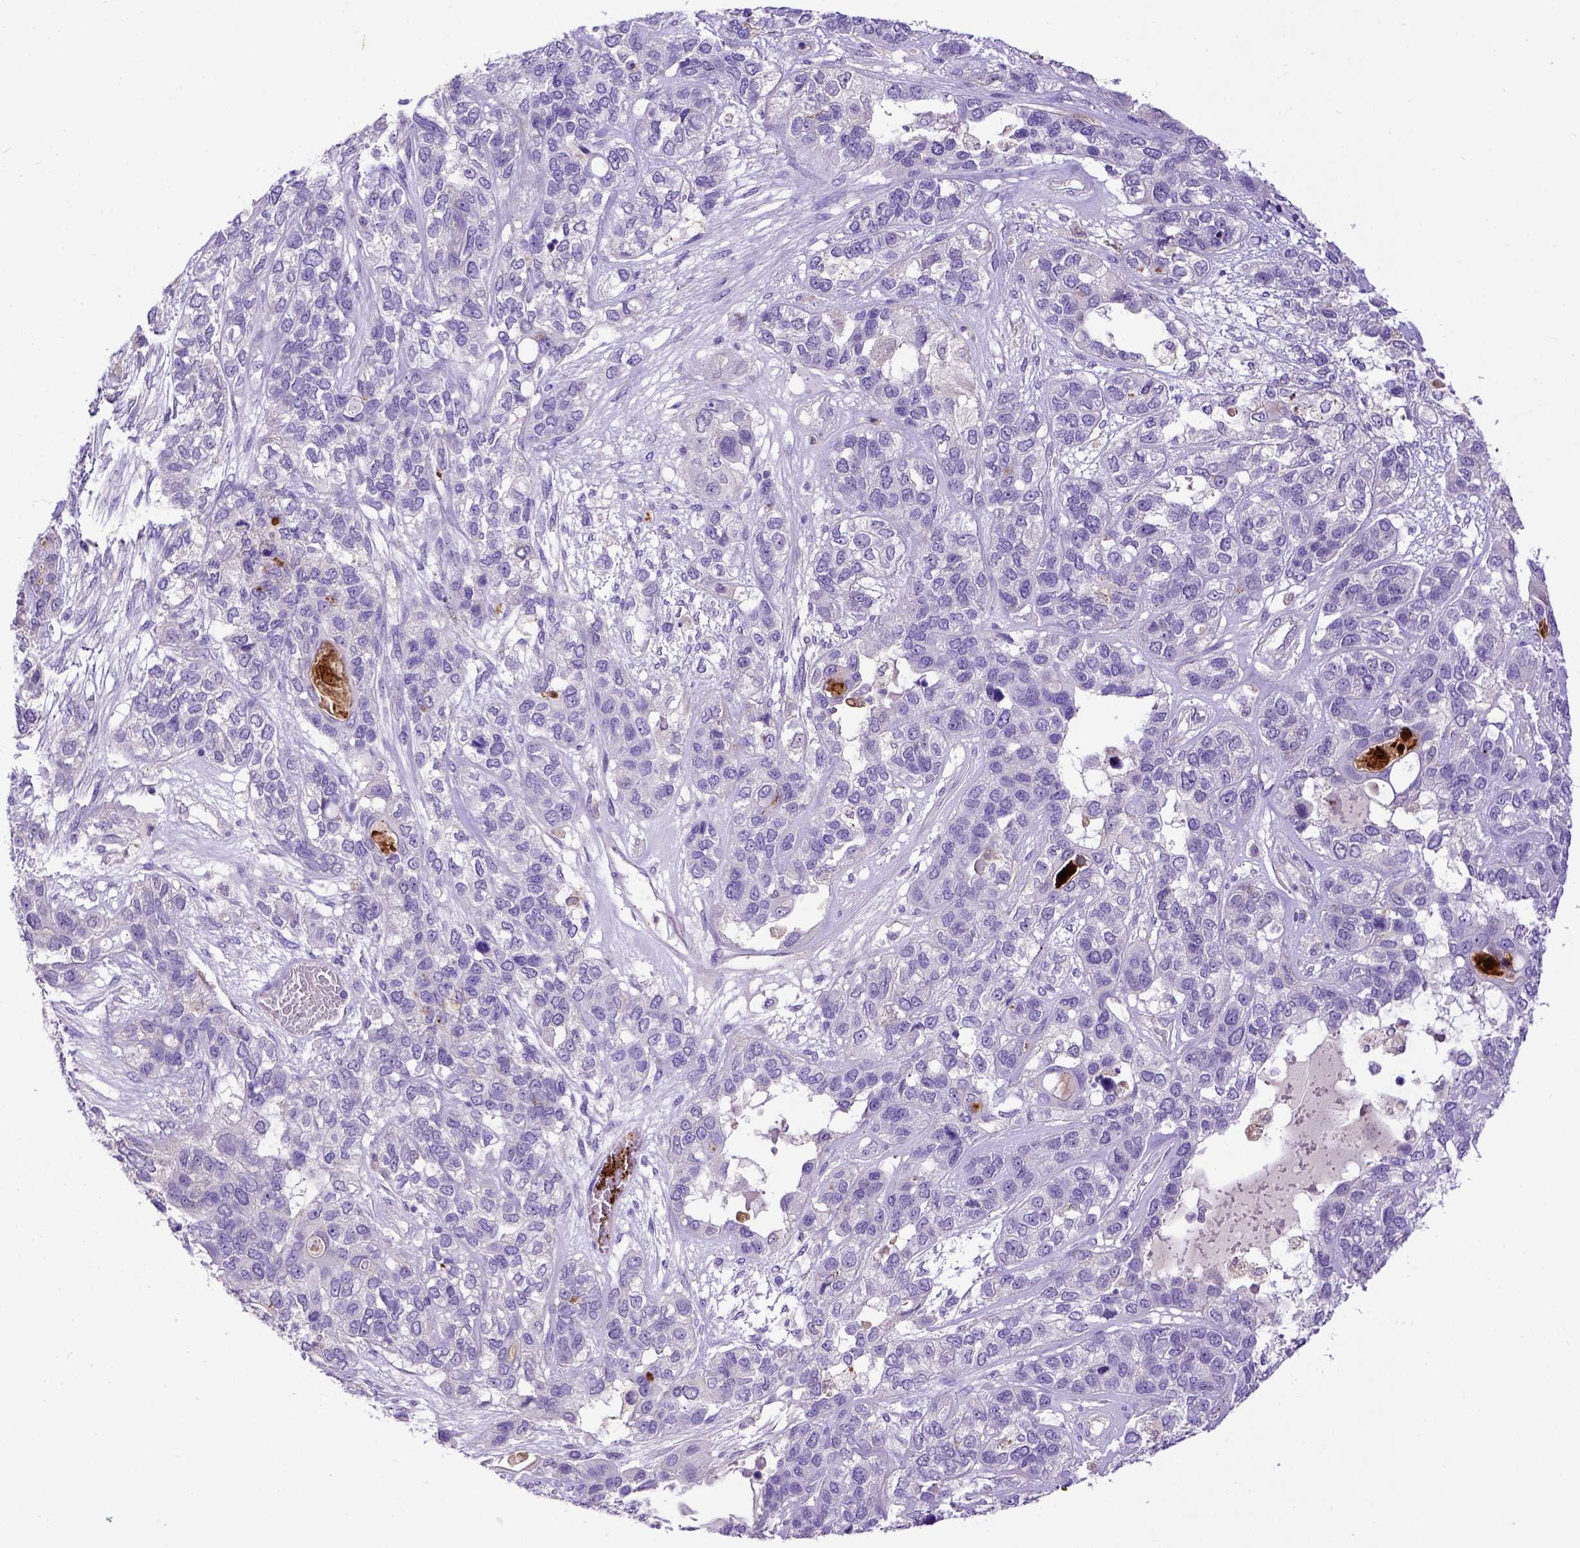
{"staining": {"intensity": "negative", "quantity": "none", "location": "none"}, "tissue": "lung cancer", "cell_type": "Tumor cells", "image_type": "cancer", "snomed": [{"axis": "morphology", "description": "Squamous cell carcinoma, NOS"}, {"axis": "topography", "description": "Lung"}], "caption": "Human lung cancer (squamous cell carcinoma) stained for a protein using IHC demonstrates no positivity in tumor cells.", "gene": "ADAM12", "patient": {"sex": "female", "age": 70}}